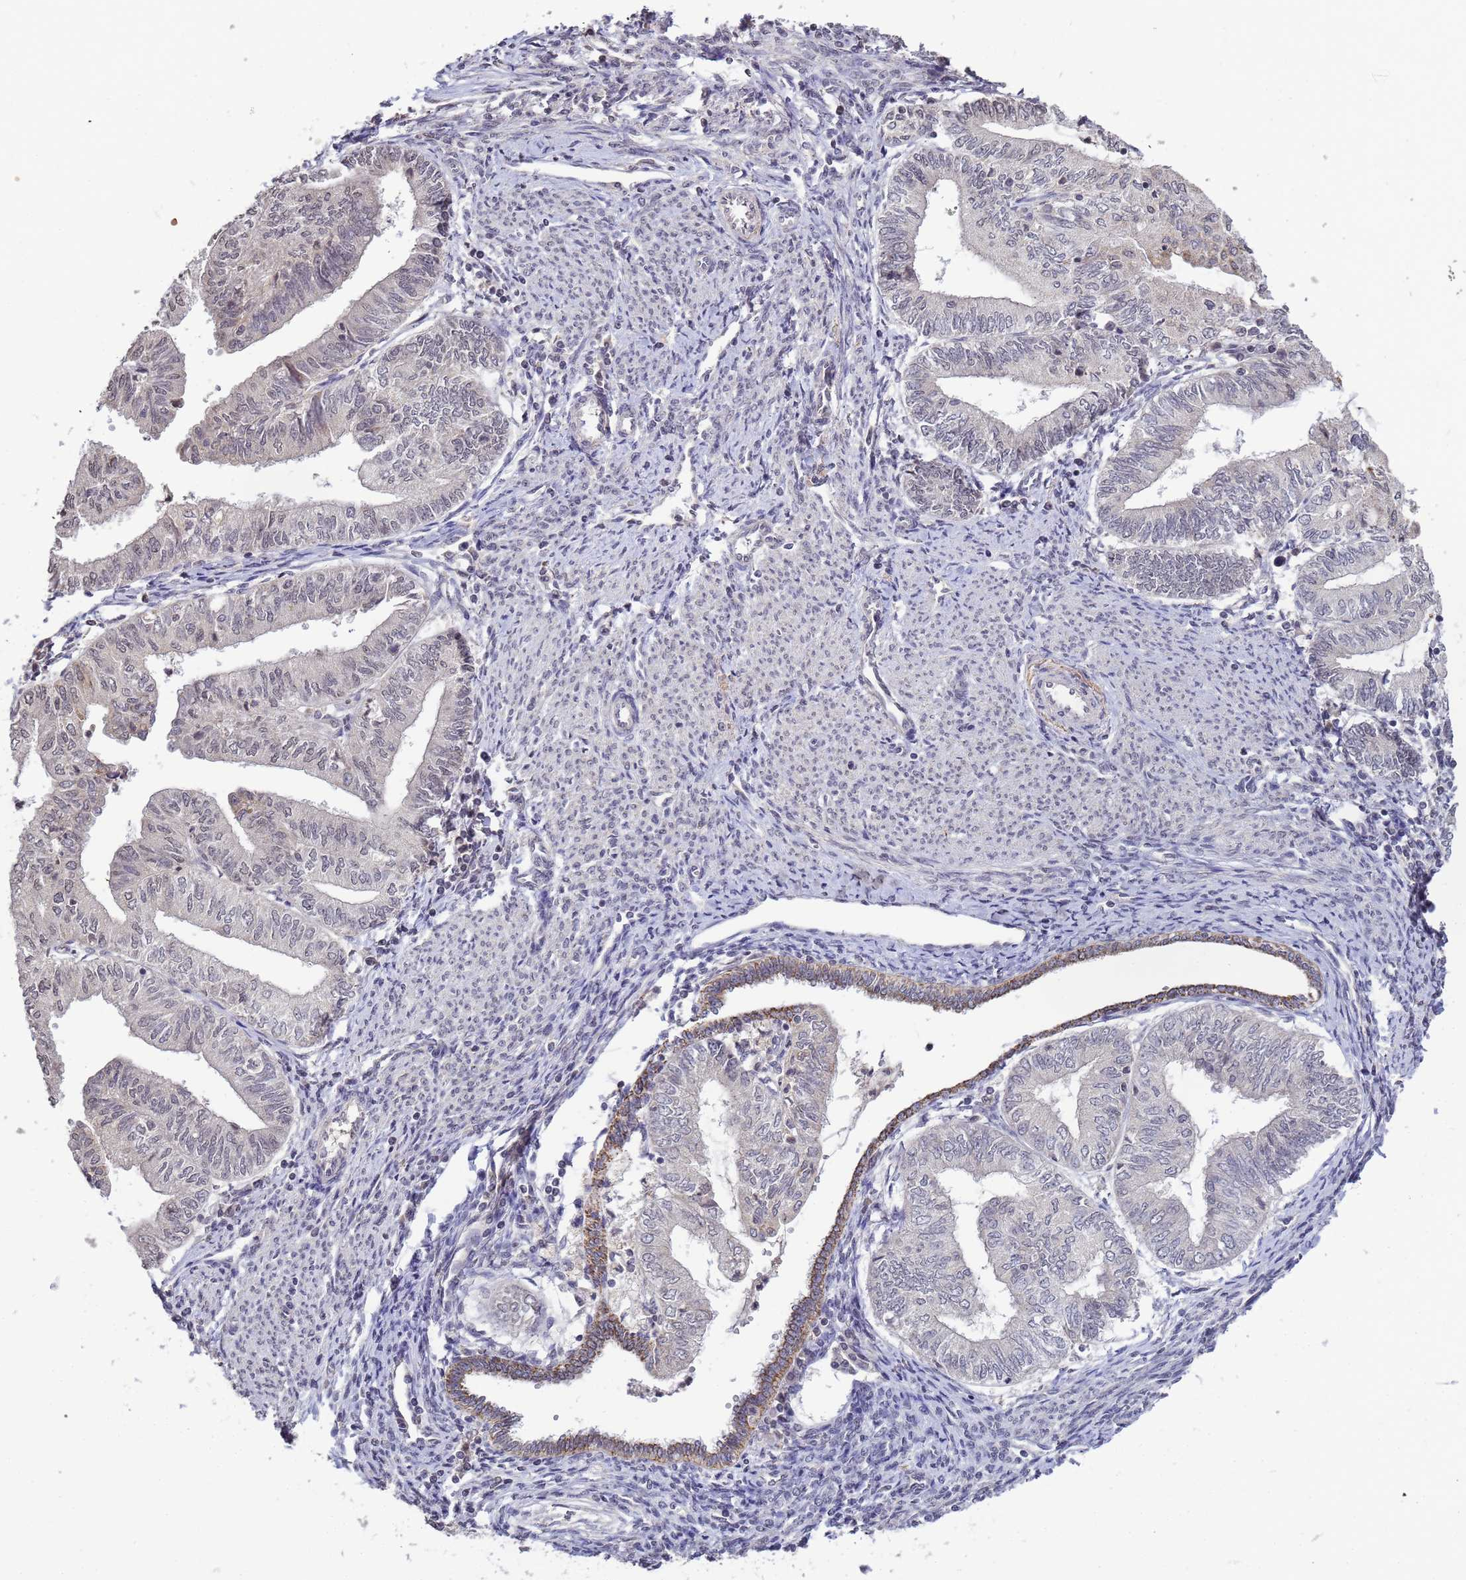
{"staining": {"intensity": "negative", "quantity": "none", "location": "none"}, "tissue": "endometrial cancer", "cell_type": "Tumor cells", "image_type": "cancer", "snomed": [{"axis": "morphology", "description": "Adenocarcinoma, NOS"}, {"axis": "topography", "description": "Endometrium"}], "caption": "Adenocarcinoma (endometrial) was stained to show a protein in brown. There is no significant staining in tumor cells.", "gene": "MYL7", "patient": {"sex": "female", "age": 66}}